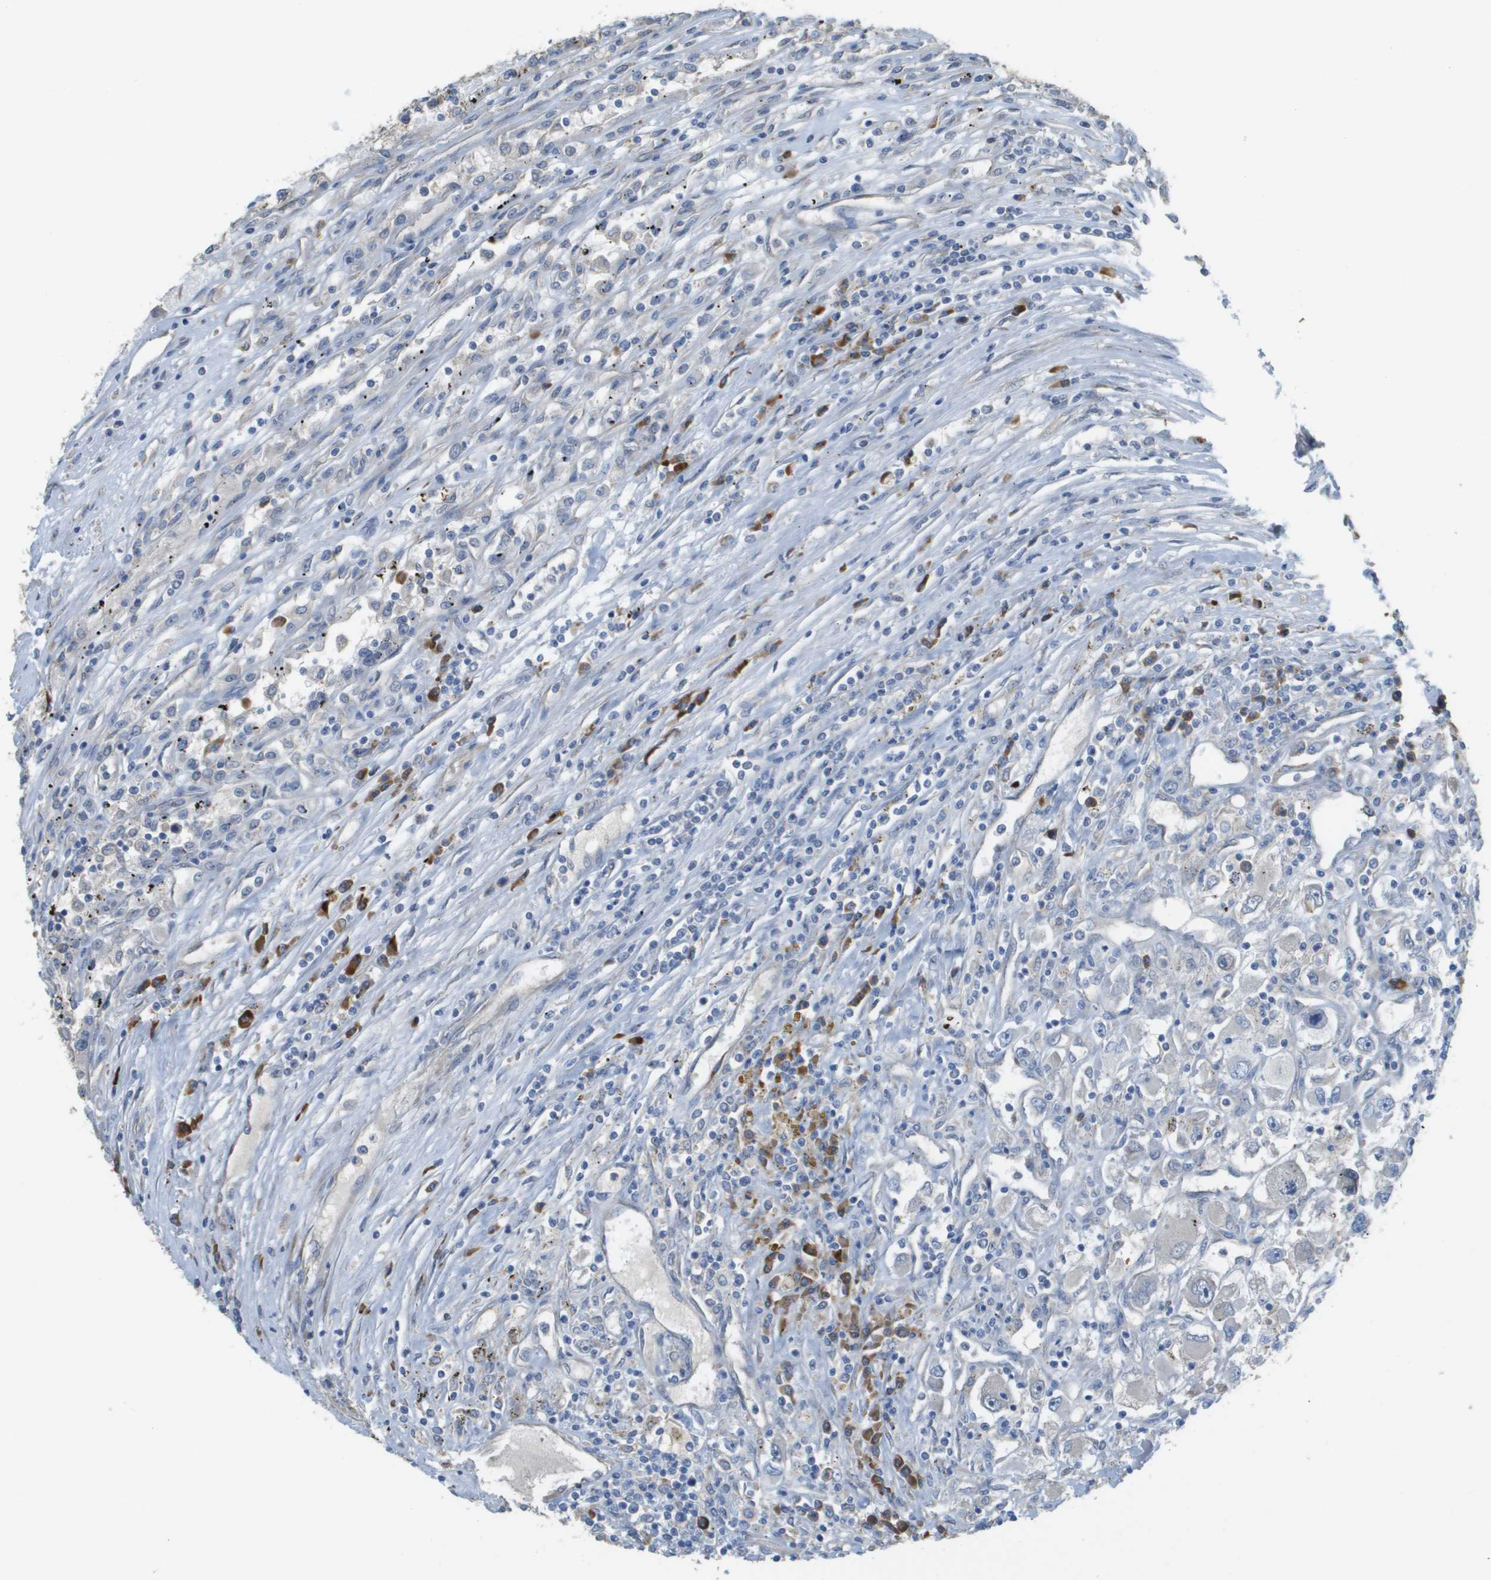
{"staining": {"intensity": "negative", "quantity": "none", "location": "none"}, "tissue": "renal cancer", "cell_type": "Tumor cells", "image_type": "cancer", "snomed": [{"axis": "morphology", "description": "Adenocarcinoma, NOS"}, {"axis": "topography", "description": "Kidney"}], "caption": "The histopathology image displays no significant positivity in tumor cells of adenocarcinoma (renal).", "gene": "CASP10", "patient": {"sex": "female", "age": 52}}